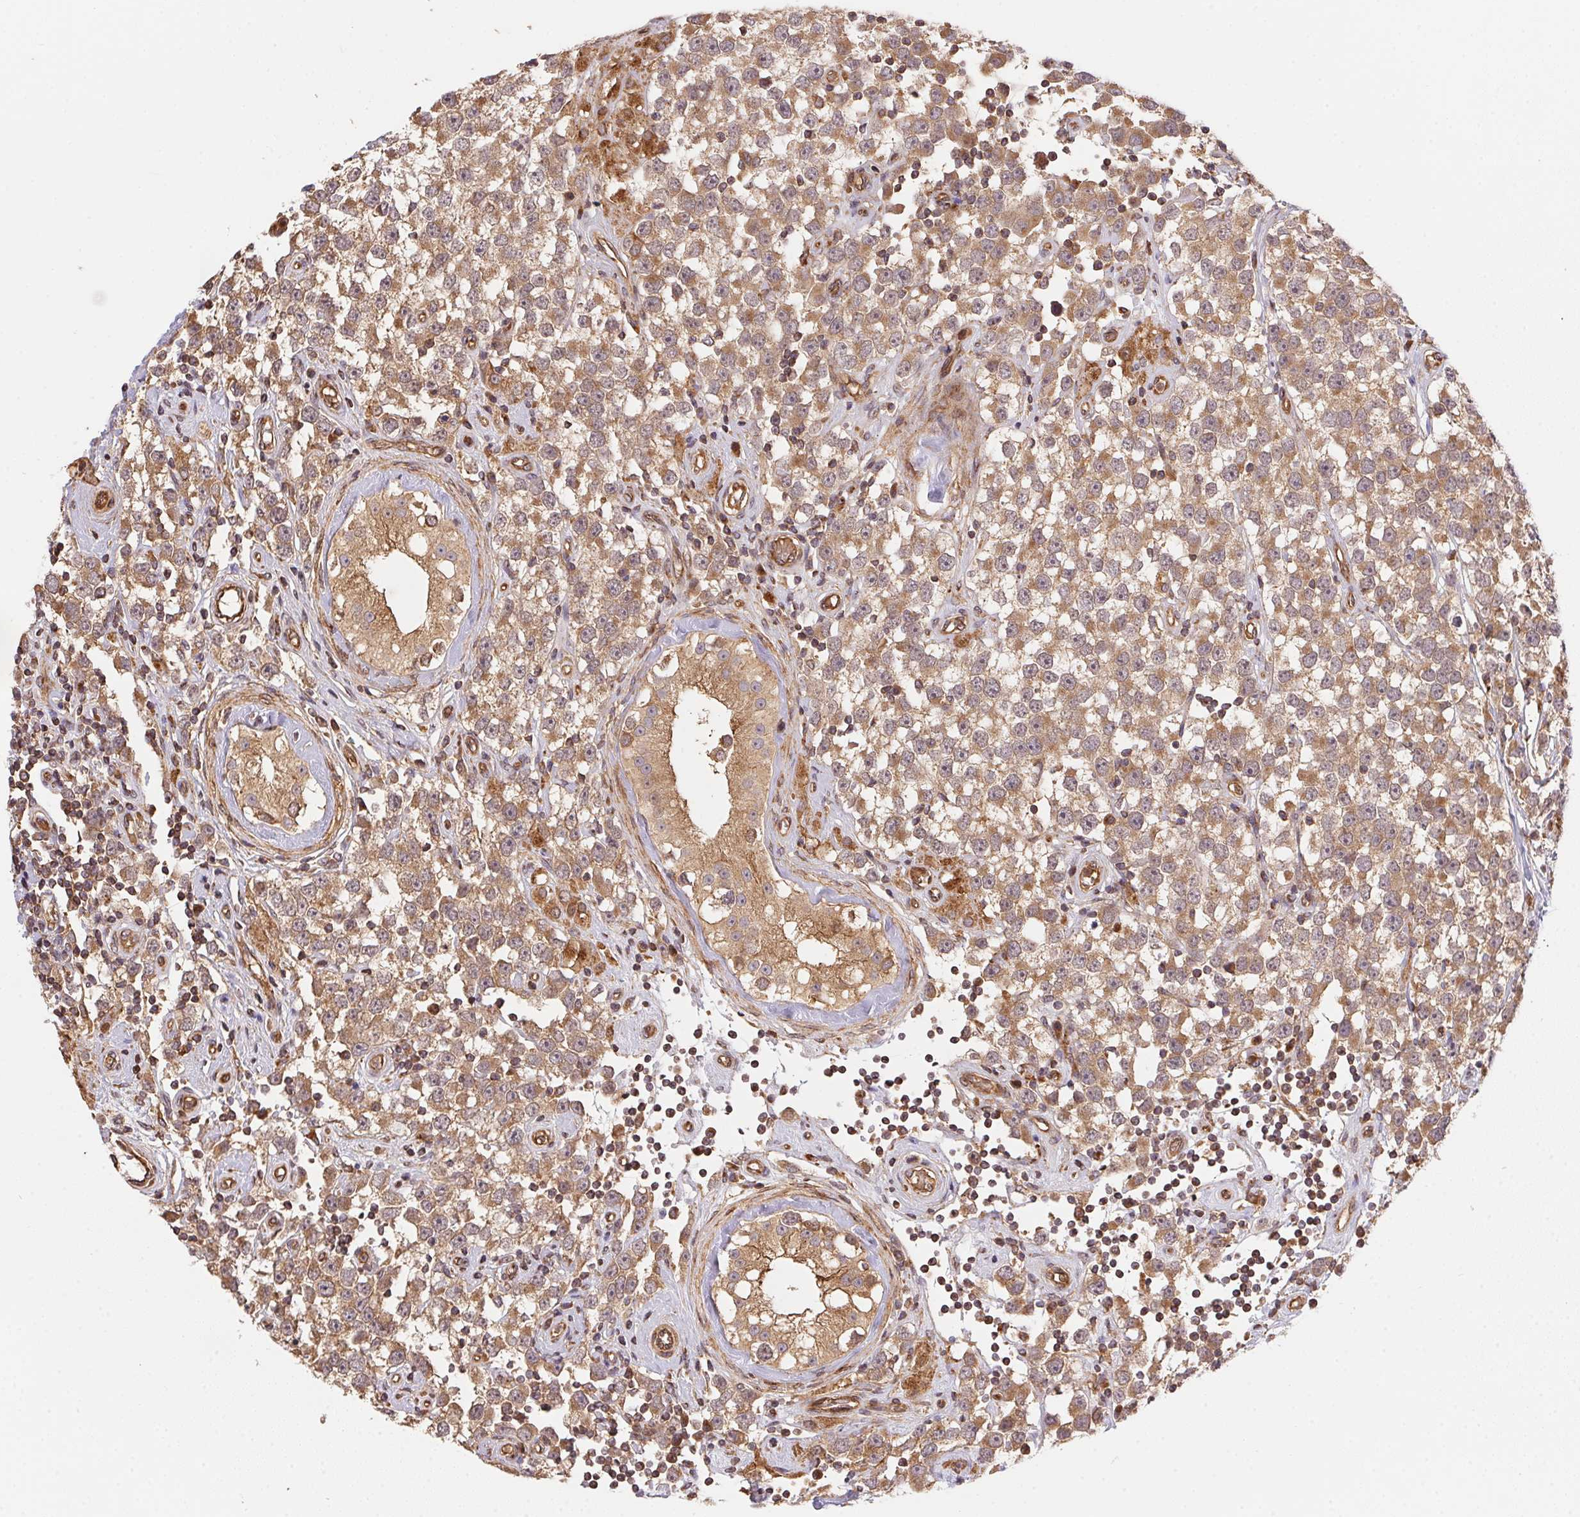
{"staining": {"intensity": "moderate", "quantity": ">75%", "location": "cytoplasmic/membranous"}, "tissue": "testis cancer", "cell_type": "Tumor cells", "image_type": "cancer", "snomed": [{"axis": "morphology", "description": "Seminoma, NOS"}, {"axis": "topography", "description": "Testis"}], "caption": "Moderate cytoplasmic/membranous expression for a protein is present in approximately >75% of tumor cells of testis cancer (seminoma) using IHC.", "gene": "USE1", "patient": {"sex": "male", "age": 34}}